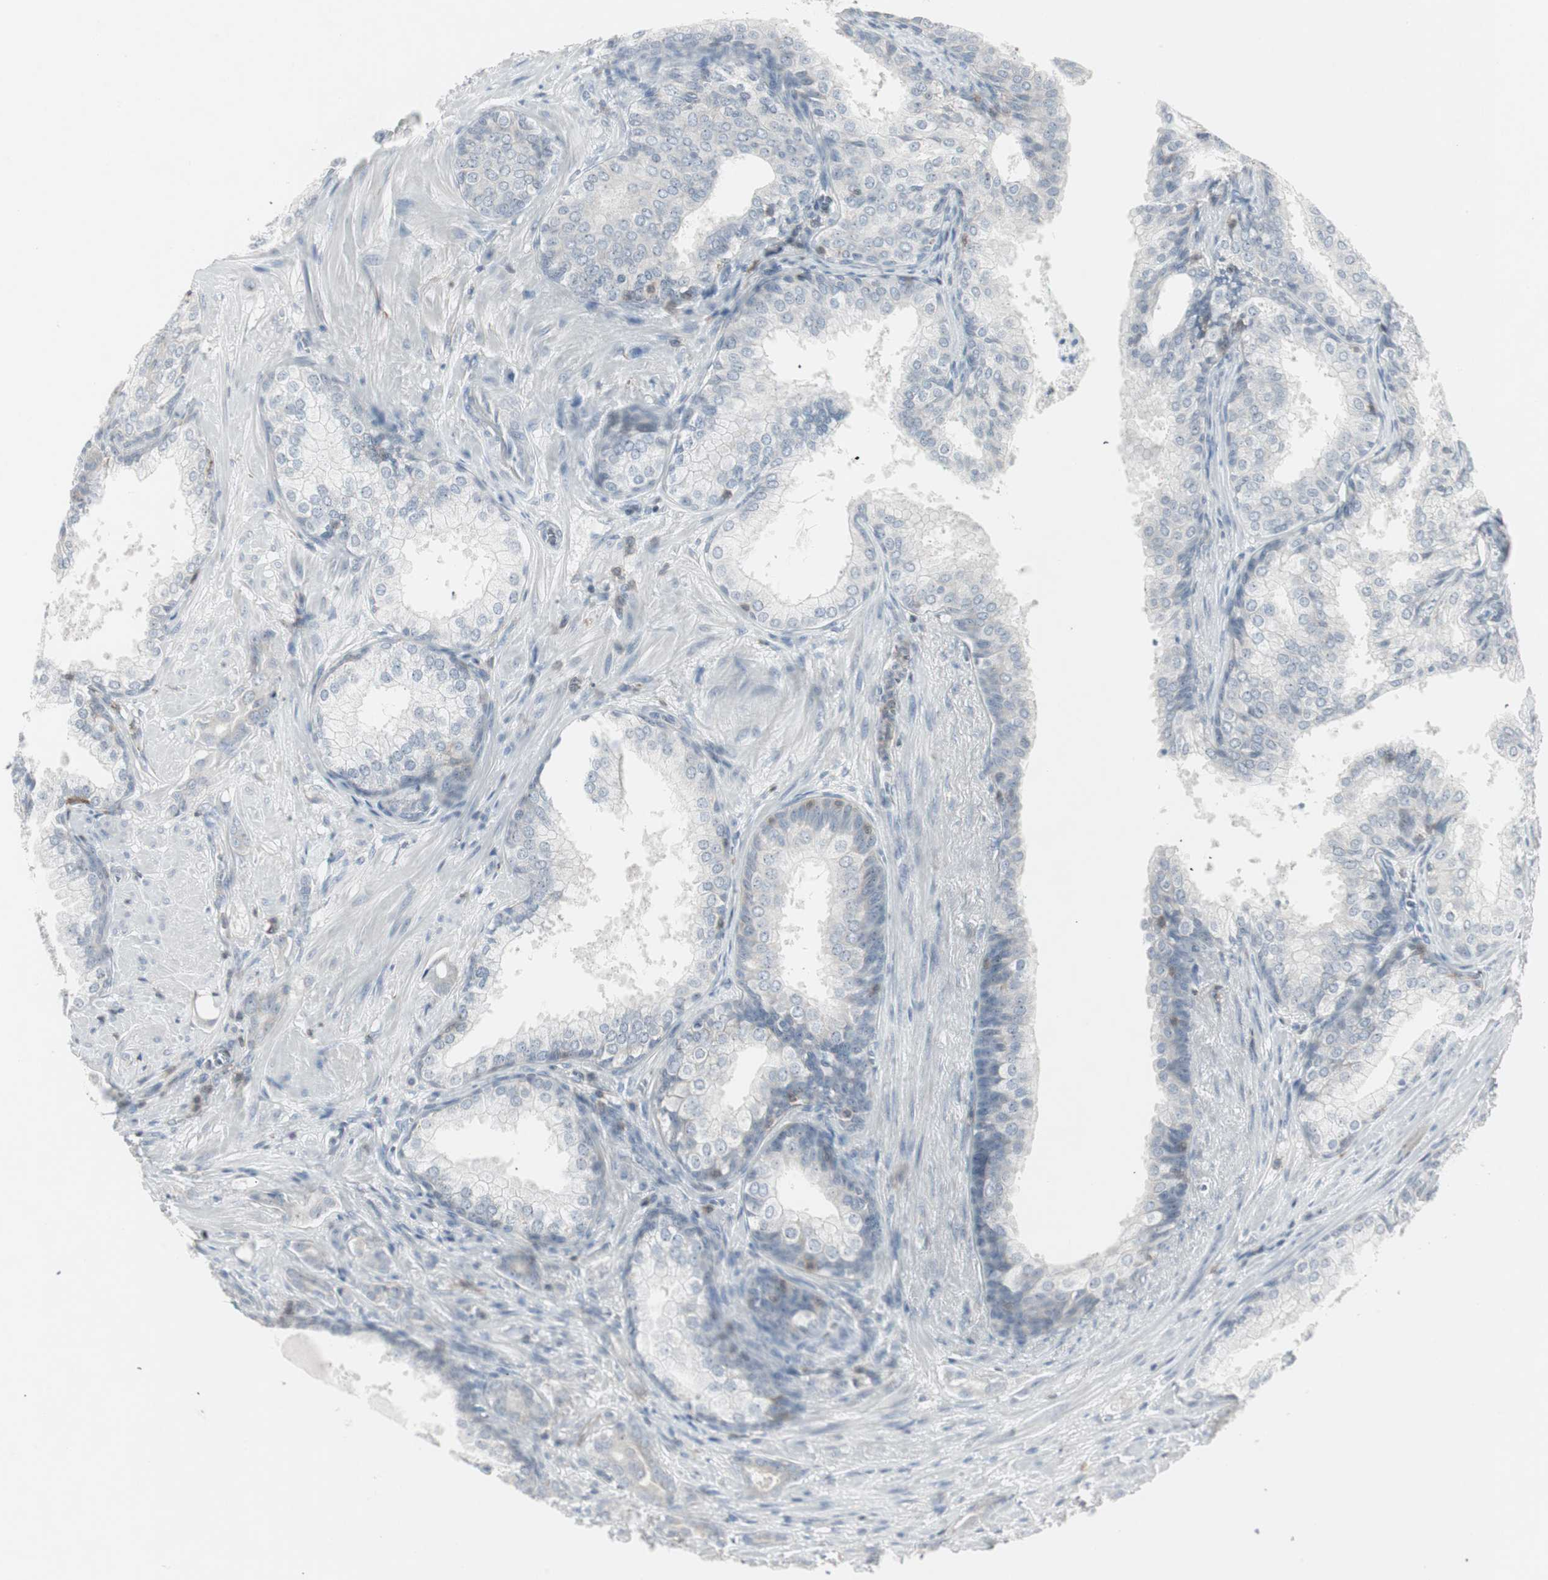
{"staining": {"intensity": "negative", "quantity": "none", "location": "none"}, "tissue": "prostate cancer", "cell_type": "Tumor cells", "image_type": "cancer", "snomed": [{"axis": "morphology", "description": "Adenocarcinoma, High grade"}, {"axis": "topography", "description": "Prostate"}], "caption": "Tumor cells are negative for protein expression in human prostate adenocarcinoma (high-grade).", "gene": "MAP4K4", "patient": {"sex": "male", "age": 64}}